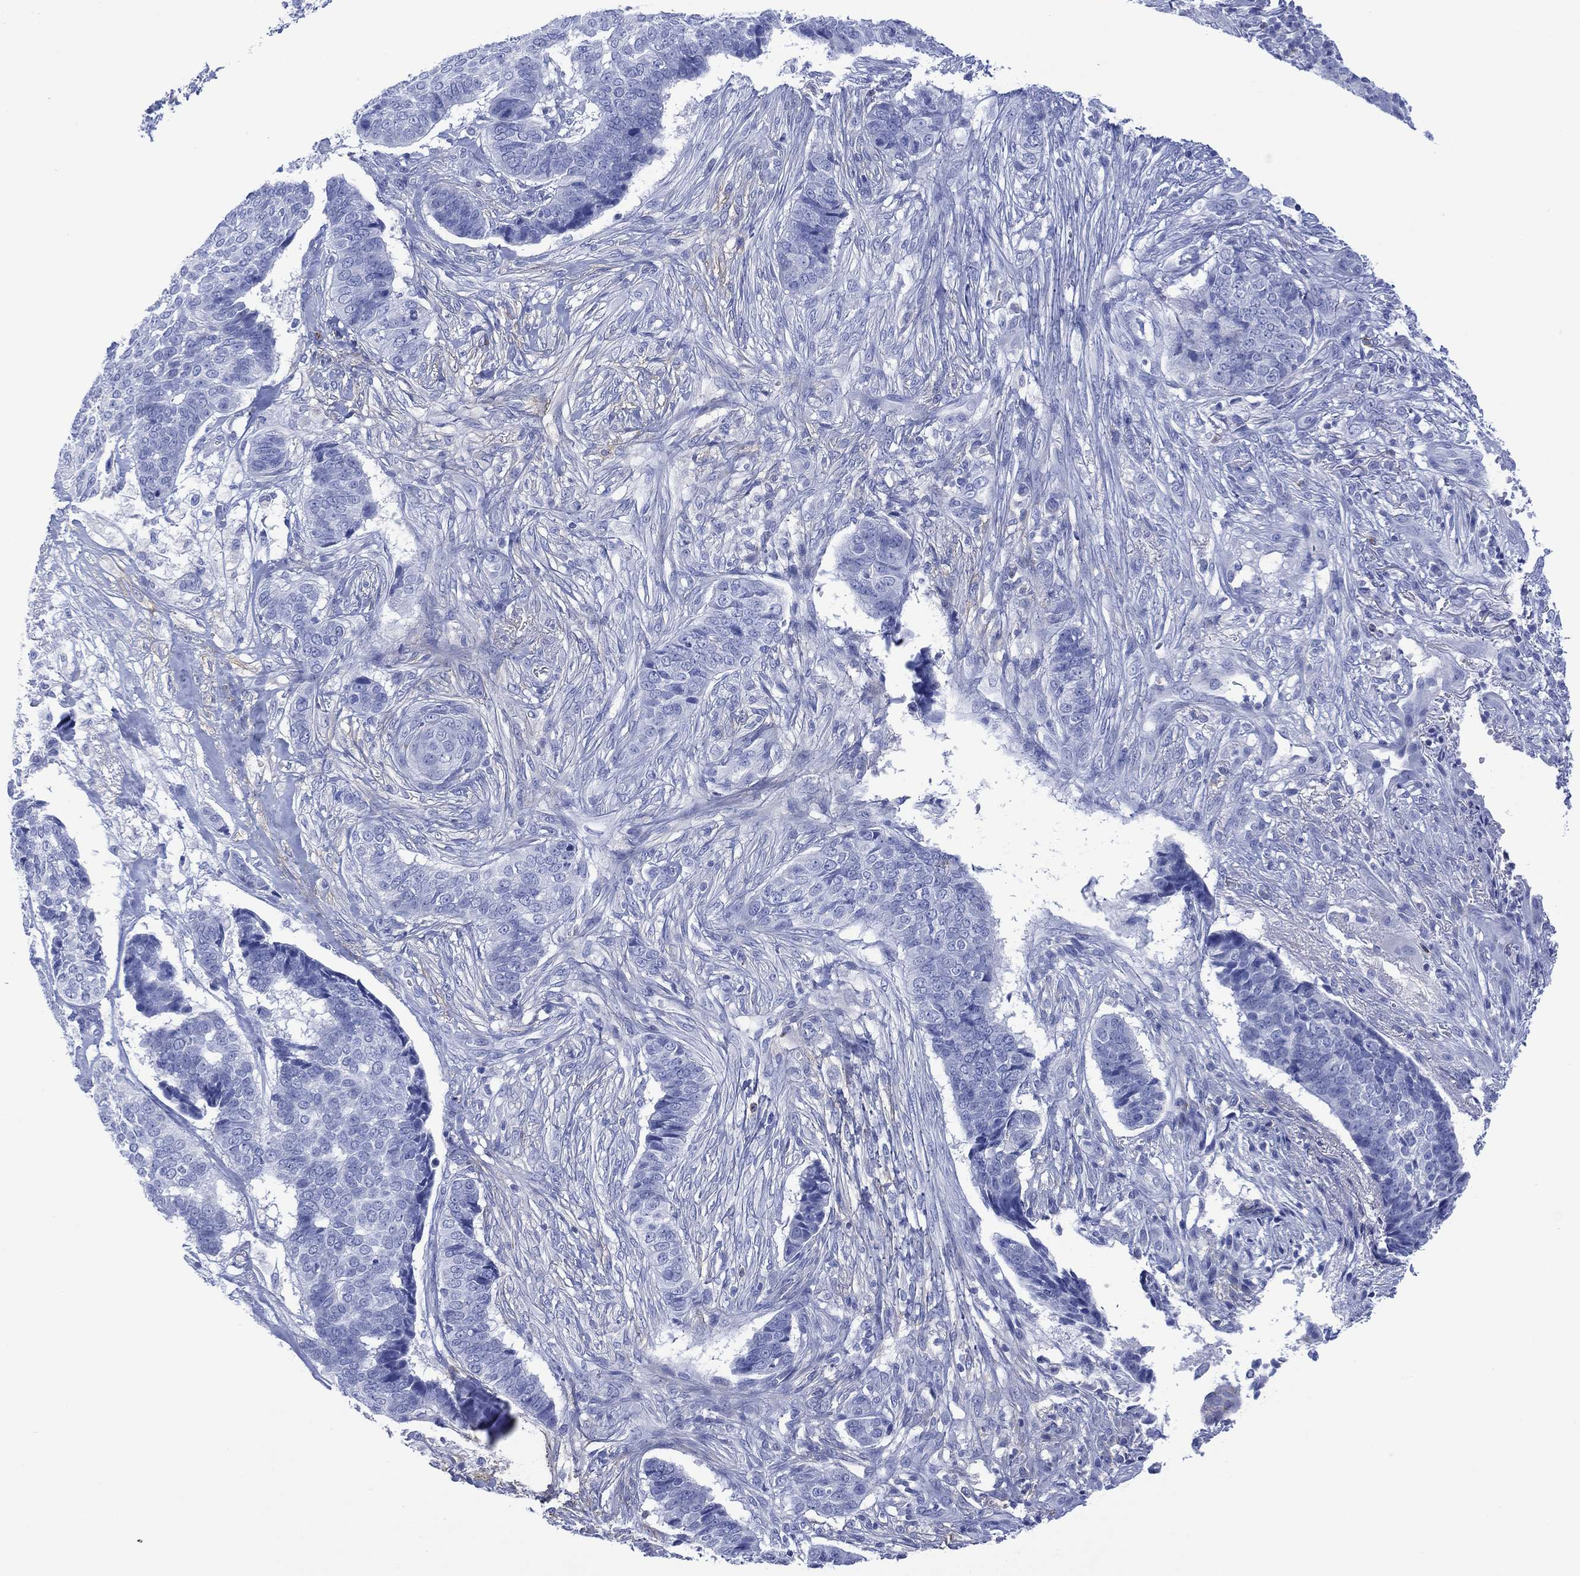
{"staining": {"intensity": "negative", "quantity": "none", "location": "none"}, "tissue": "skin cancer", "cell_type": "Tumor cells", "image_type": "cancer", "snomed": [{"axis": "morphology", "description": "Basal cell carcinoma"}, {"axis": "topography", "description": "Skin"}], "caption": "Histopathology image shows no significant protein expression in tumor cells of skin cancer.", "gene": "DPP4", "patient": {"sex": "male", "age": 86}}